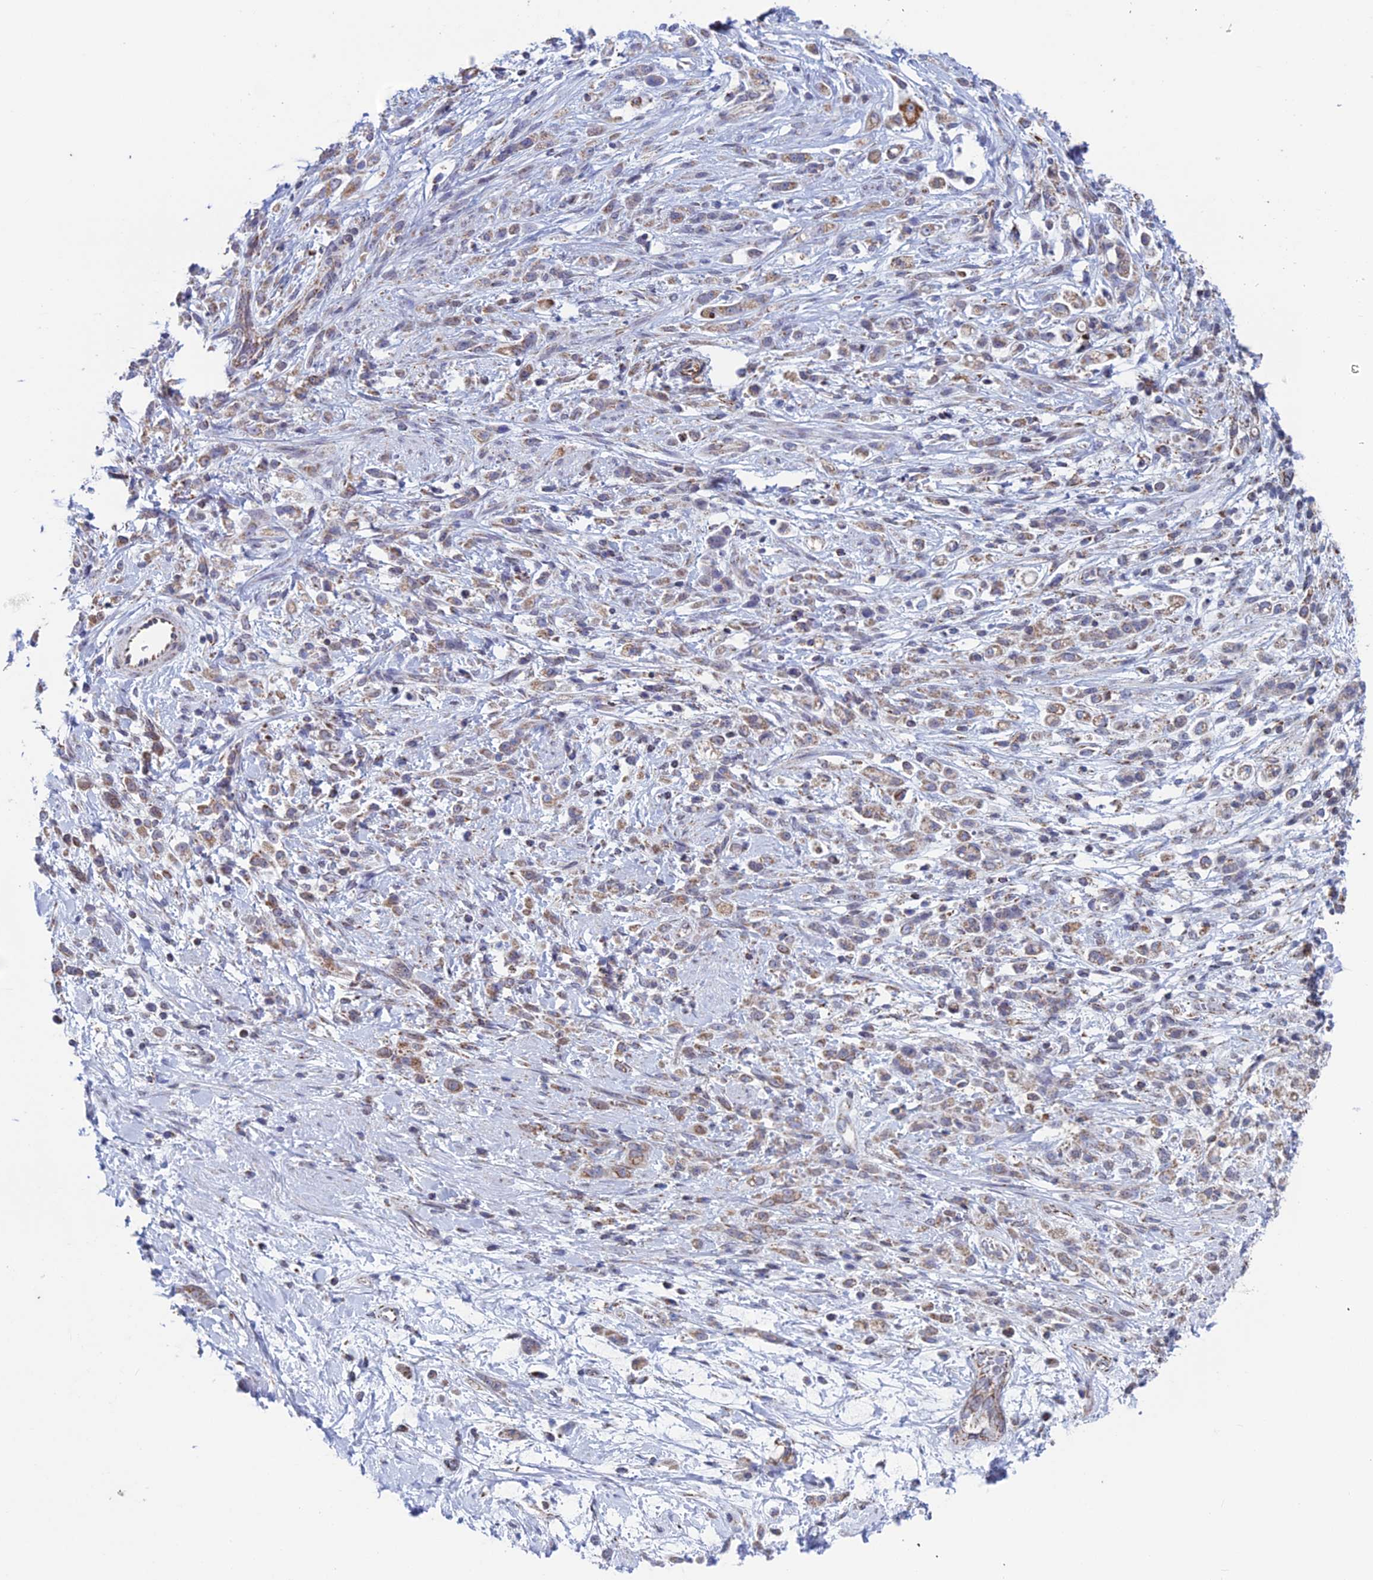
{"staining": {"intensity": "weak", "quantity": ">75%", "location": "cytoplasmic/membranous"}, "tissue": "stomach cancer", "cell_type": "Tumor cells", "image_type": "cancer", "snomed": [{"axis": "morphology", "description": "Adenocarcinoma, NOS"}, {"axis": "topography", "description": "Stomach"}], "caption": "Human stomach cancer (adenocarcinoma) stained with a protein marker displays weak staining in tumor cells.", "gene": "ZNG1B", "patient": {"sex": "female", "age": 60}}